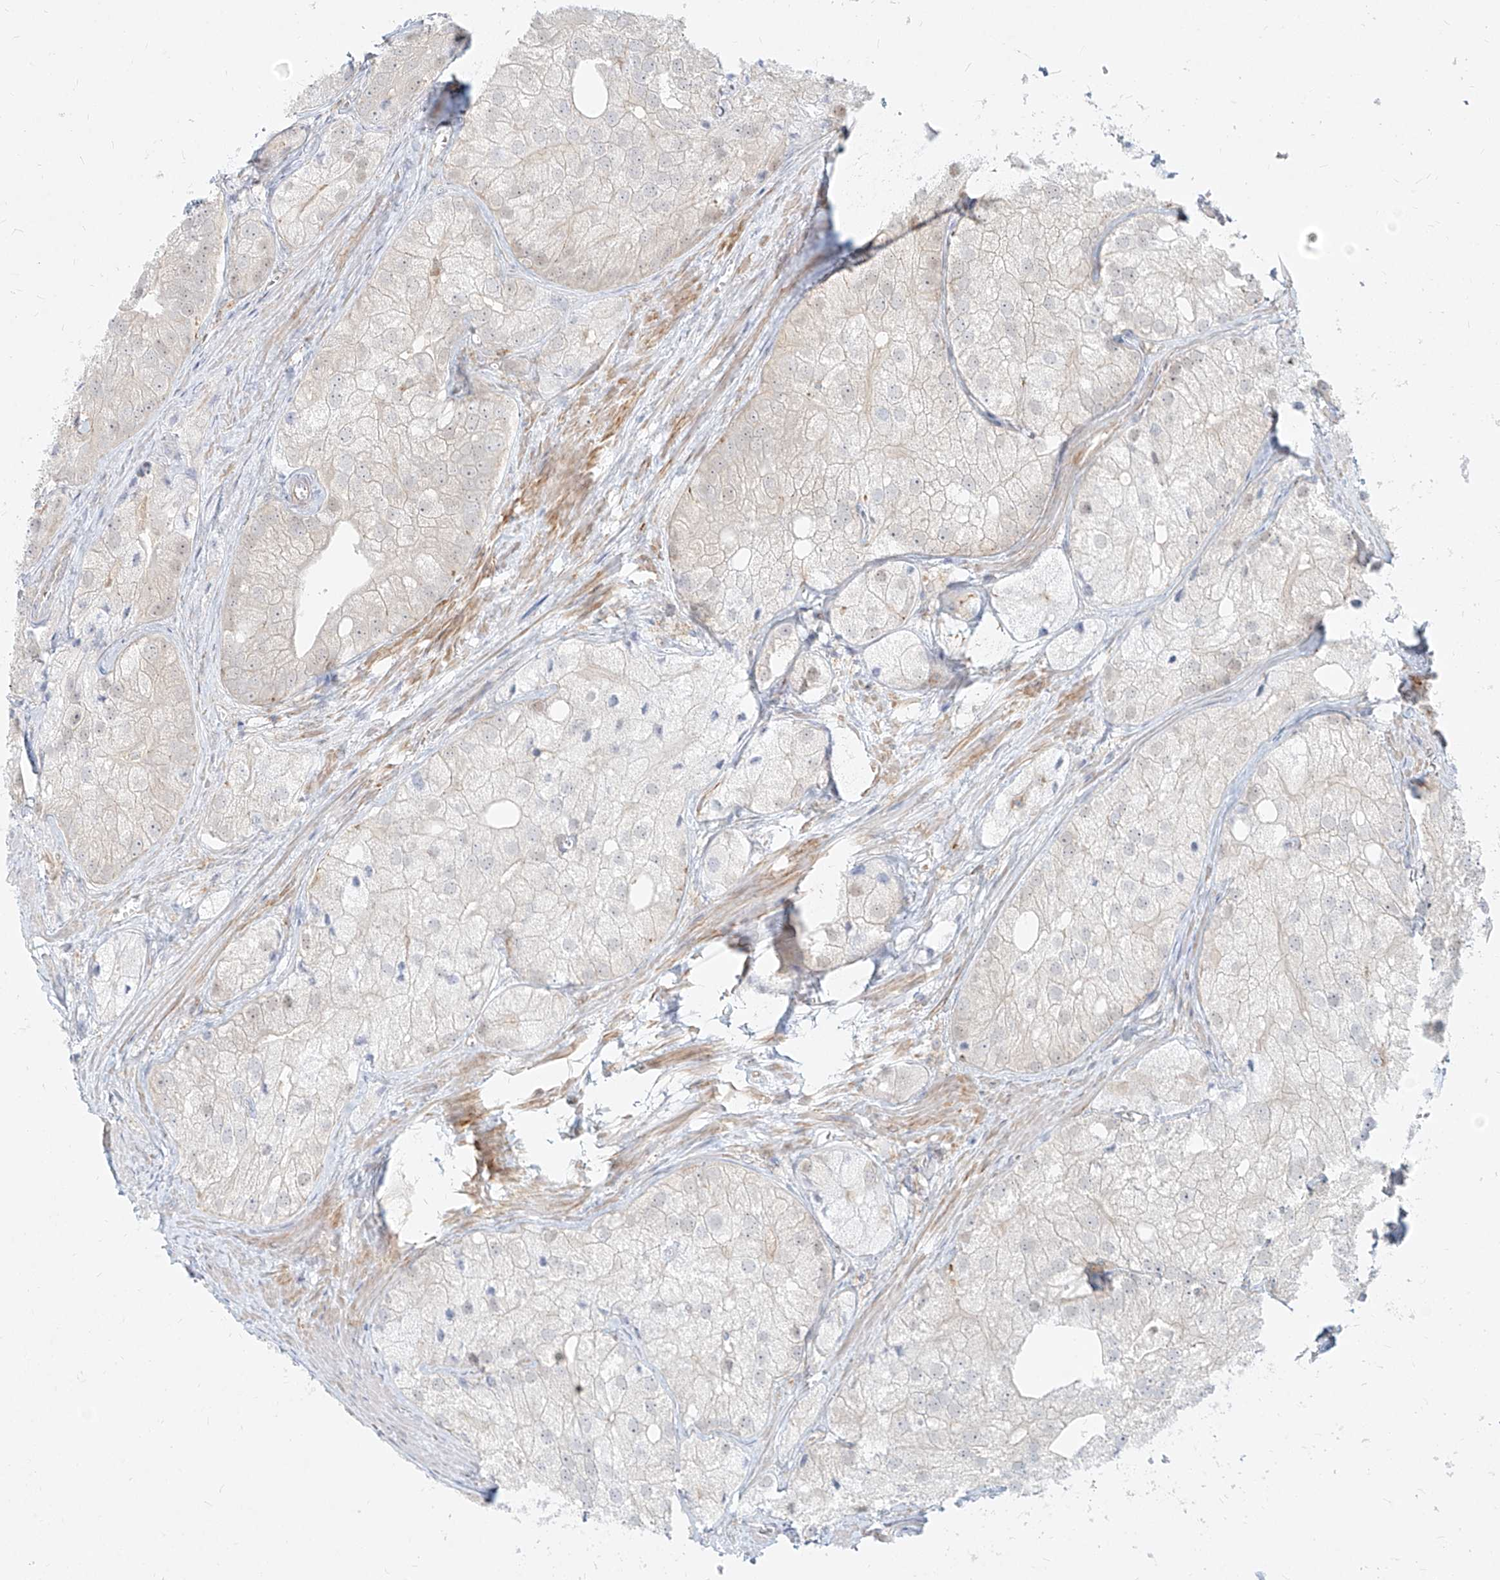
{"staining": {"intensity": "negative", "quantity": "none", "location": "none"}, "tissue": "prostate cancer", "cell_type": "Tumor cells", "image_type": "cancer", "snomed": [{"axis": "morphology", "description": "Adenocarcinoma, Low grade"}, {"axis": "topography", "description": "Prostate"}], "caption": "Tumor cells show no significant protein staining in prostate low-grade adenocarcinoma.", "gene": "SLC2A12", "patient": {"sex": "male", "age": 69}}